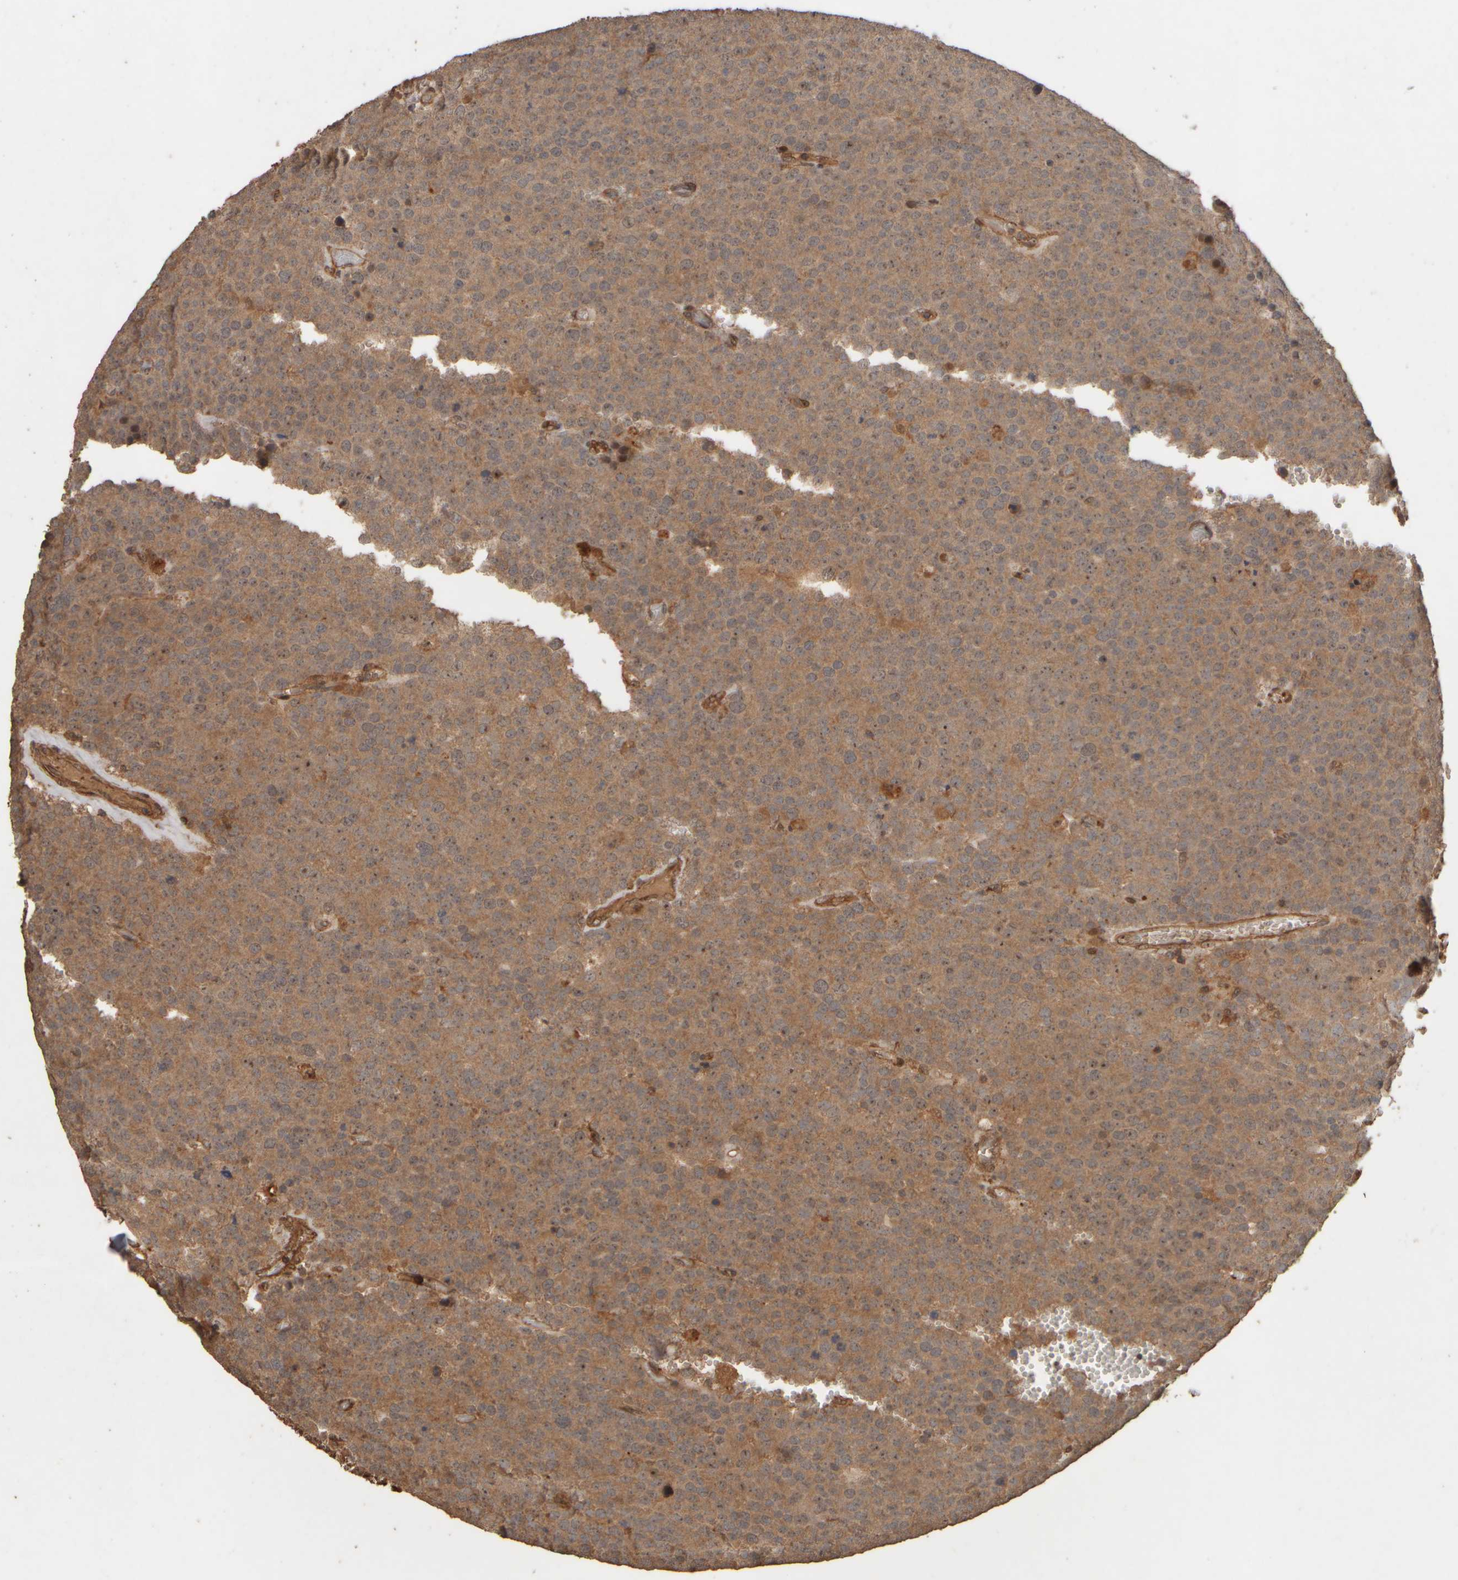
{"staining": {"intensity": "moderate", "quantity": ">75%", "location": "cytoplasmic/membranous,nuclear"}, "tissue": "testis cancer", "cell_type": "Tumor cells", "image_type": "cancer", "snomed": [{"axis": "morphology", "description": "Normal tissue, NOS"}, {"axis": "morphology", "description": "Seminoma, NOS"}, {"axis": "topography", "description": "Testis"}], "caption": "Protein expression analysis of testis cancer exhibits moderate cytoplasmic/membranous and nuclear staining in approximately >75% of tumor cells.", "gene": "SPHK1", "patient": {"sex": "male", "age": 71}}